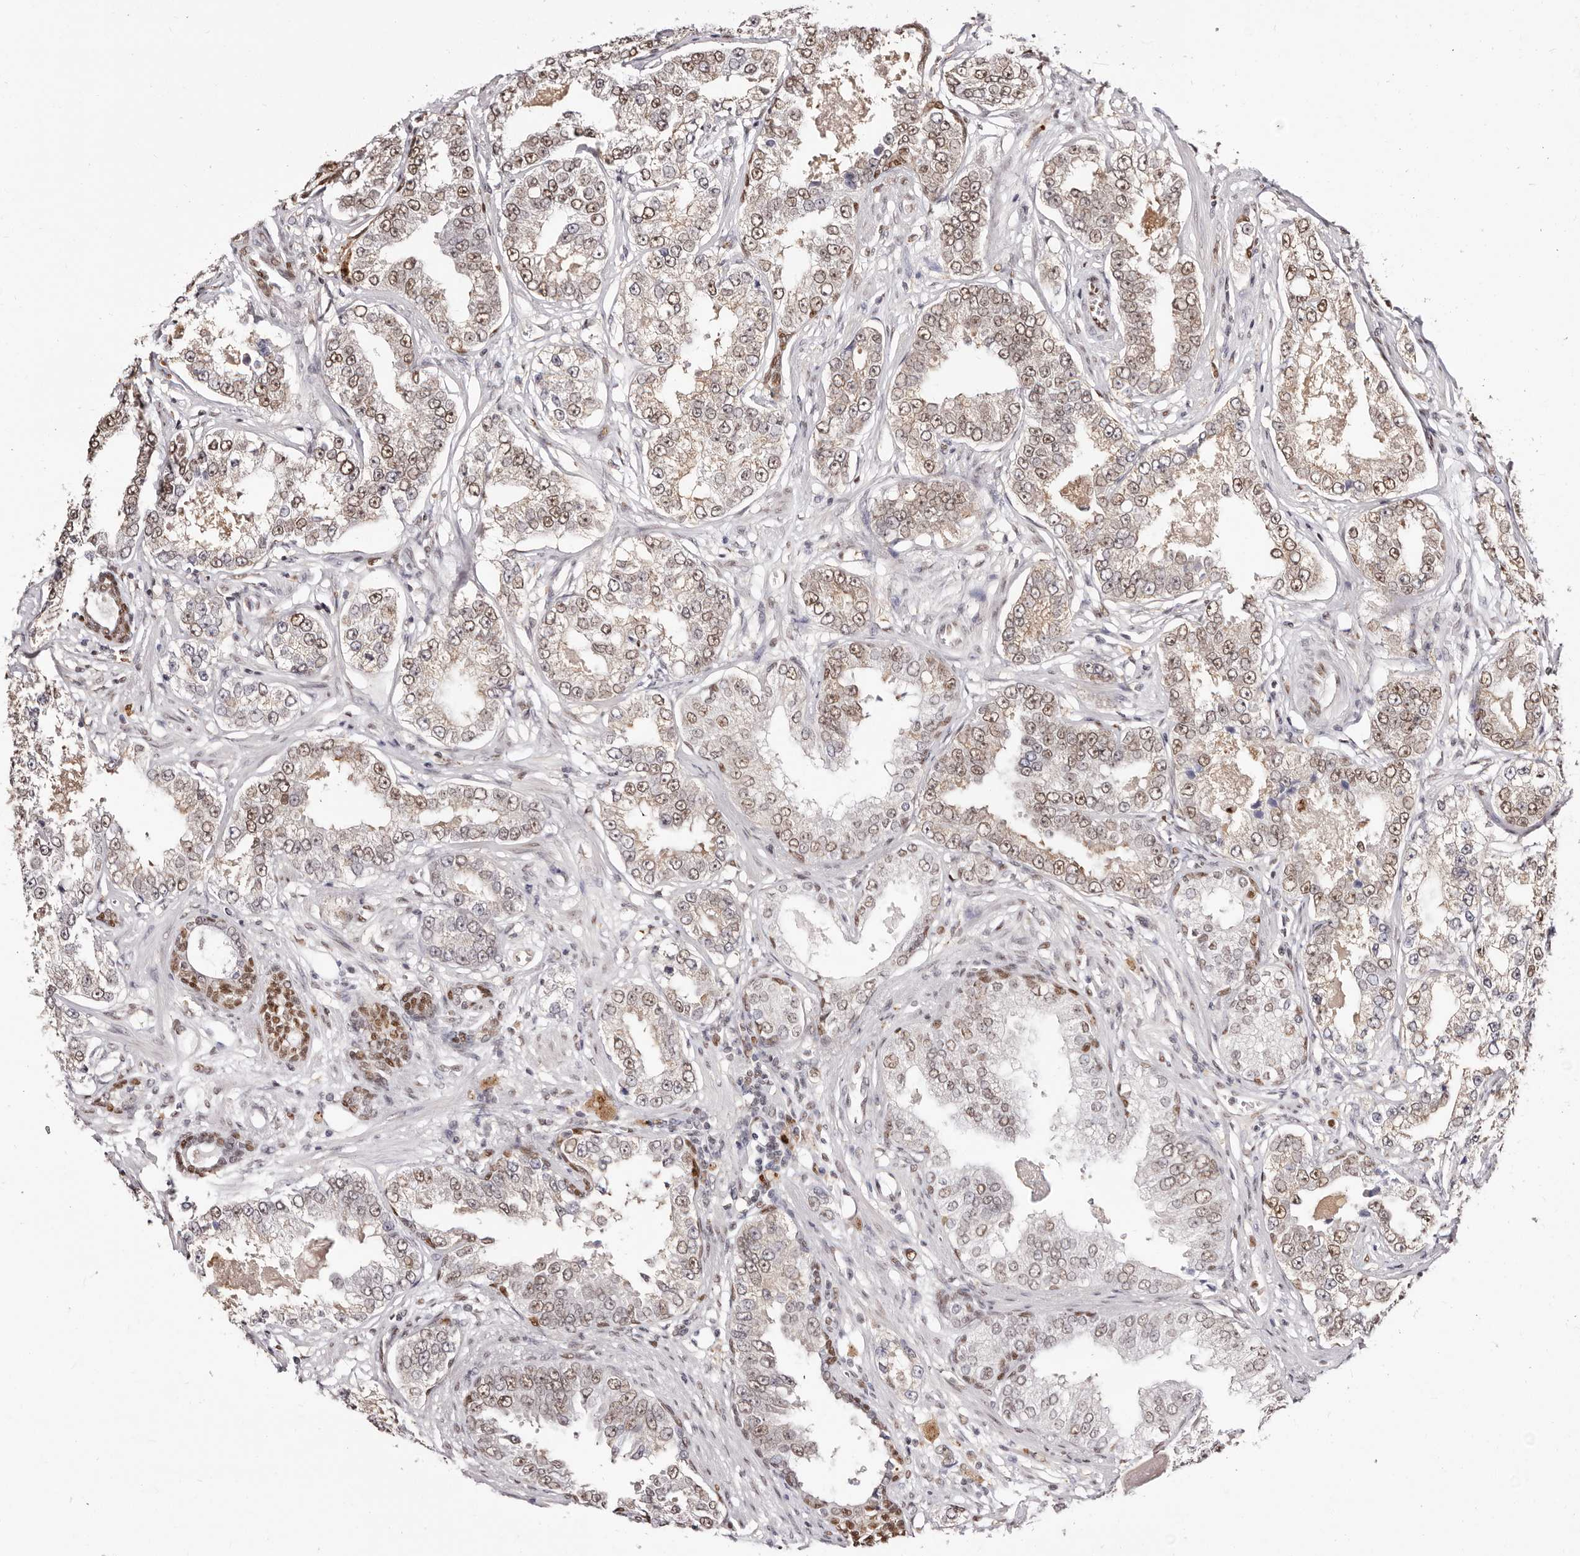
{"staining": {"intensity": "moderate", "quantity": "25%-75%", "location": "nuclear"}, "tissue": "prostate cancer", "cell_type": "Tumor cells", "image_type": "cancer", "snomed": [{"axis": "morphology", "description": "Normal tissue, NOS"}, {"axis": "morphology", "description": "Adenocarcinoma, High grade"}, {"axis": "topography", "description": "Prostate"}], "caption": "DAB immunohistochemical staining of high-grade adenocarcinoma (prostate) exhibits moderate nuclear protein positivity in approximately 25%-75% of tumor cells. (DAB (3,3'-diaminobenzidine) = brown stain, brightfield microscopy at high magnification).", "gene": "TKT", "patient": {"sex": "male", "age": 83}}